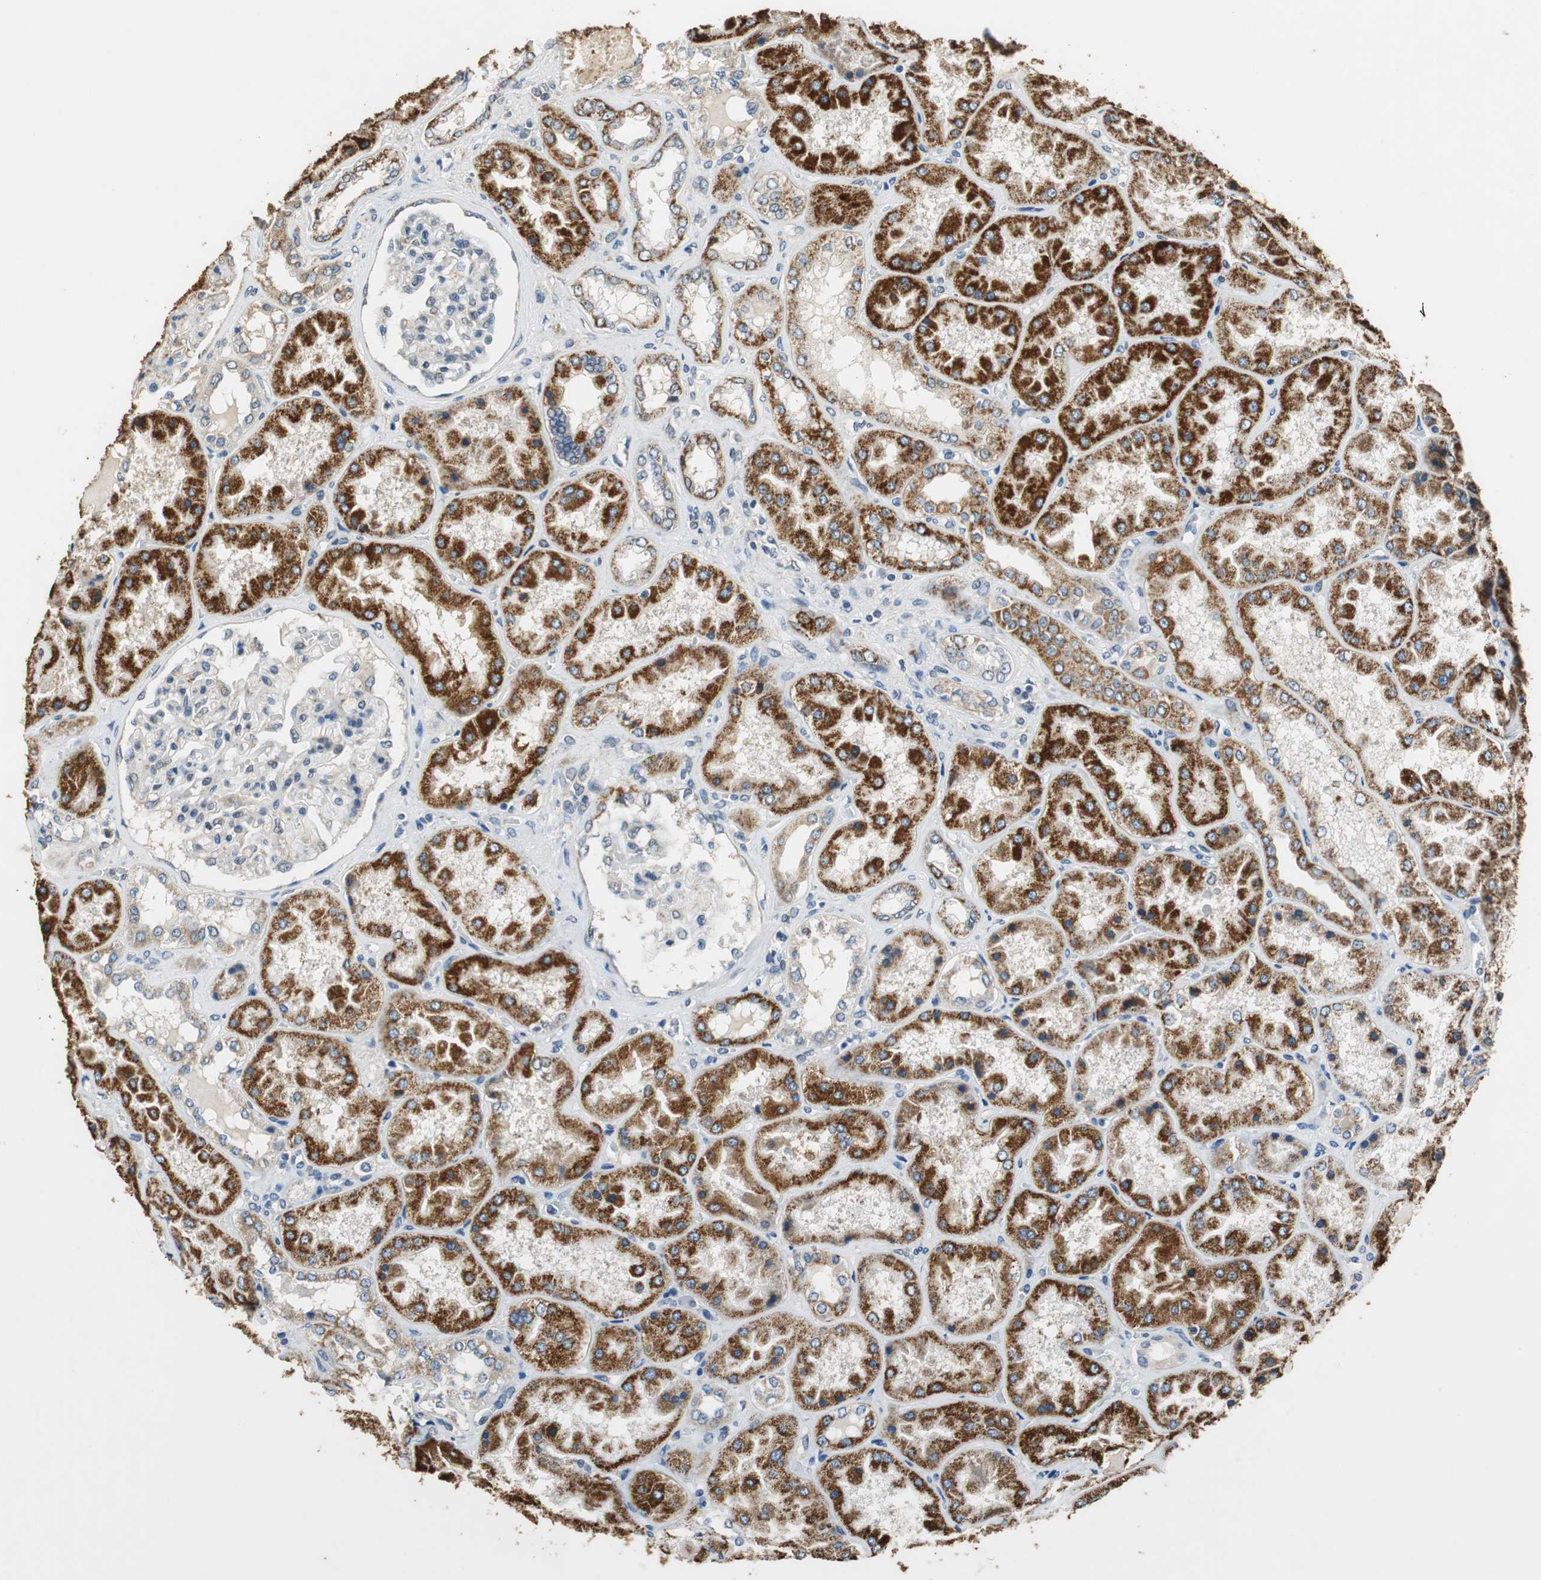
{"staining": {"intensity": "weak", "quantity": "<25%", "location": "cytoplasmic/membranous,nuclear"}, "tissue": "kidney", "cell_type": "Cells in glomeruli", "image_type": "normal", "snomed": [{"axis": "morphology", "description": "Normal tissue, NOS"}, {"axis": "topography", "description": "Kidney"}], "caption": "This is an immunohistochemistry (IHC) histopathology image of benign kidney. There is no positivity in cells in glomeruli.", "gene": "ALDH4A1", "patient": {"sex": "female", "age": 56}}